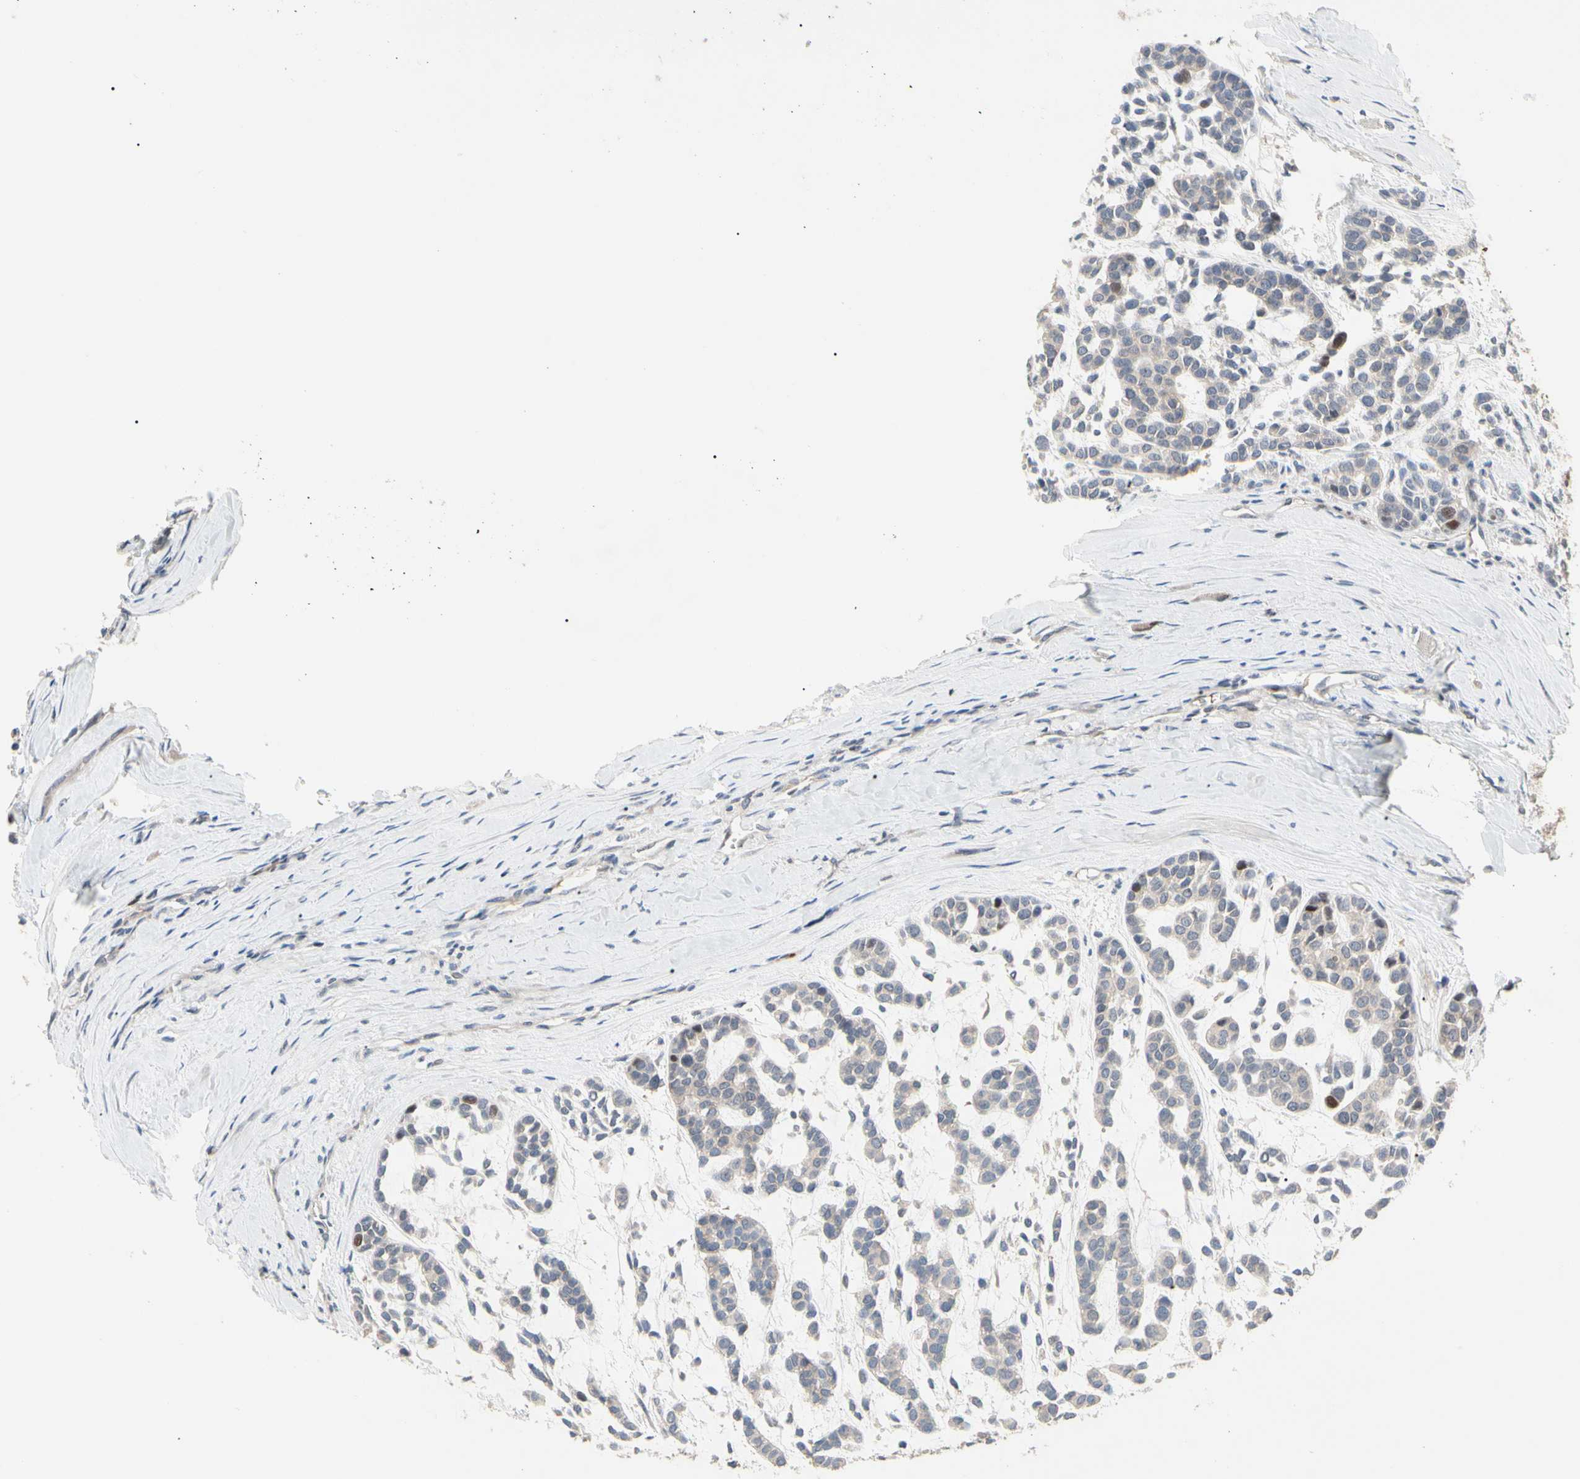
{"staining": {"intensity": "weak", "quantity": "<25%", "location": "cytoplasmic/membranous"}, "tissue": "head and neck cancer", "cell_type": "Tumor cells", "image_type": "cancer", "snomed": [{"axis": "morphology", "description": "Adenocarcinoma, NOS"}, {"axis": "morphology", "description": "Adenoma, NOS"}, {"axis": "topography", "description": "Head-Neck"}], "caption": "DAB (3,3'-diaminobenzidine) immunohistochemical staining of human head and neck adenoma exhibits no significant expression in tumor cells. Brightfield microscopy of immunohistochemistry (IHC) stained with DAB (3,3'-diaminobenzidine) (brown) and hematoxylin (blue), captured at high magnification.", "gene": "HMGCR", "patient": {"sex": "female", "age": 55}}